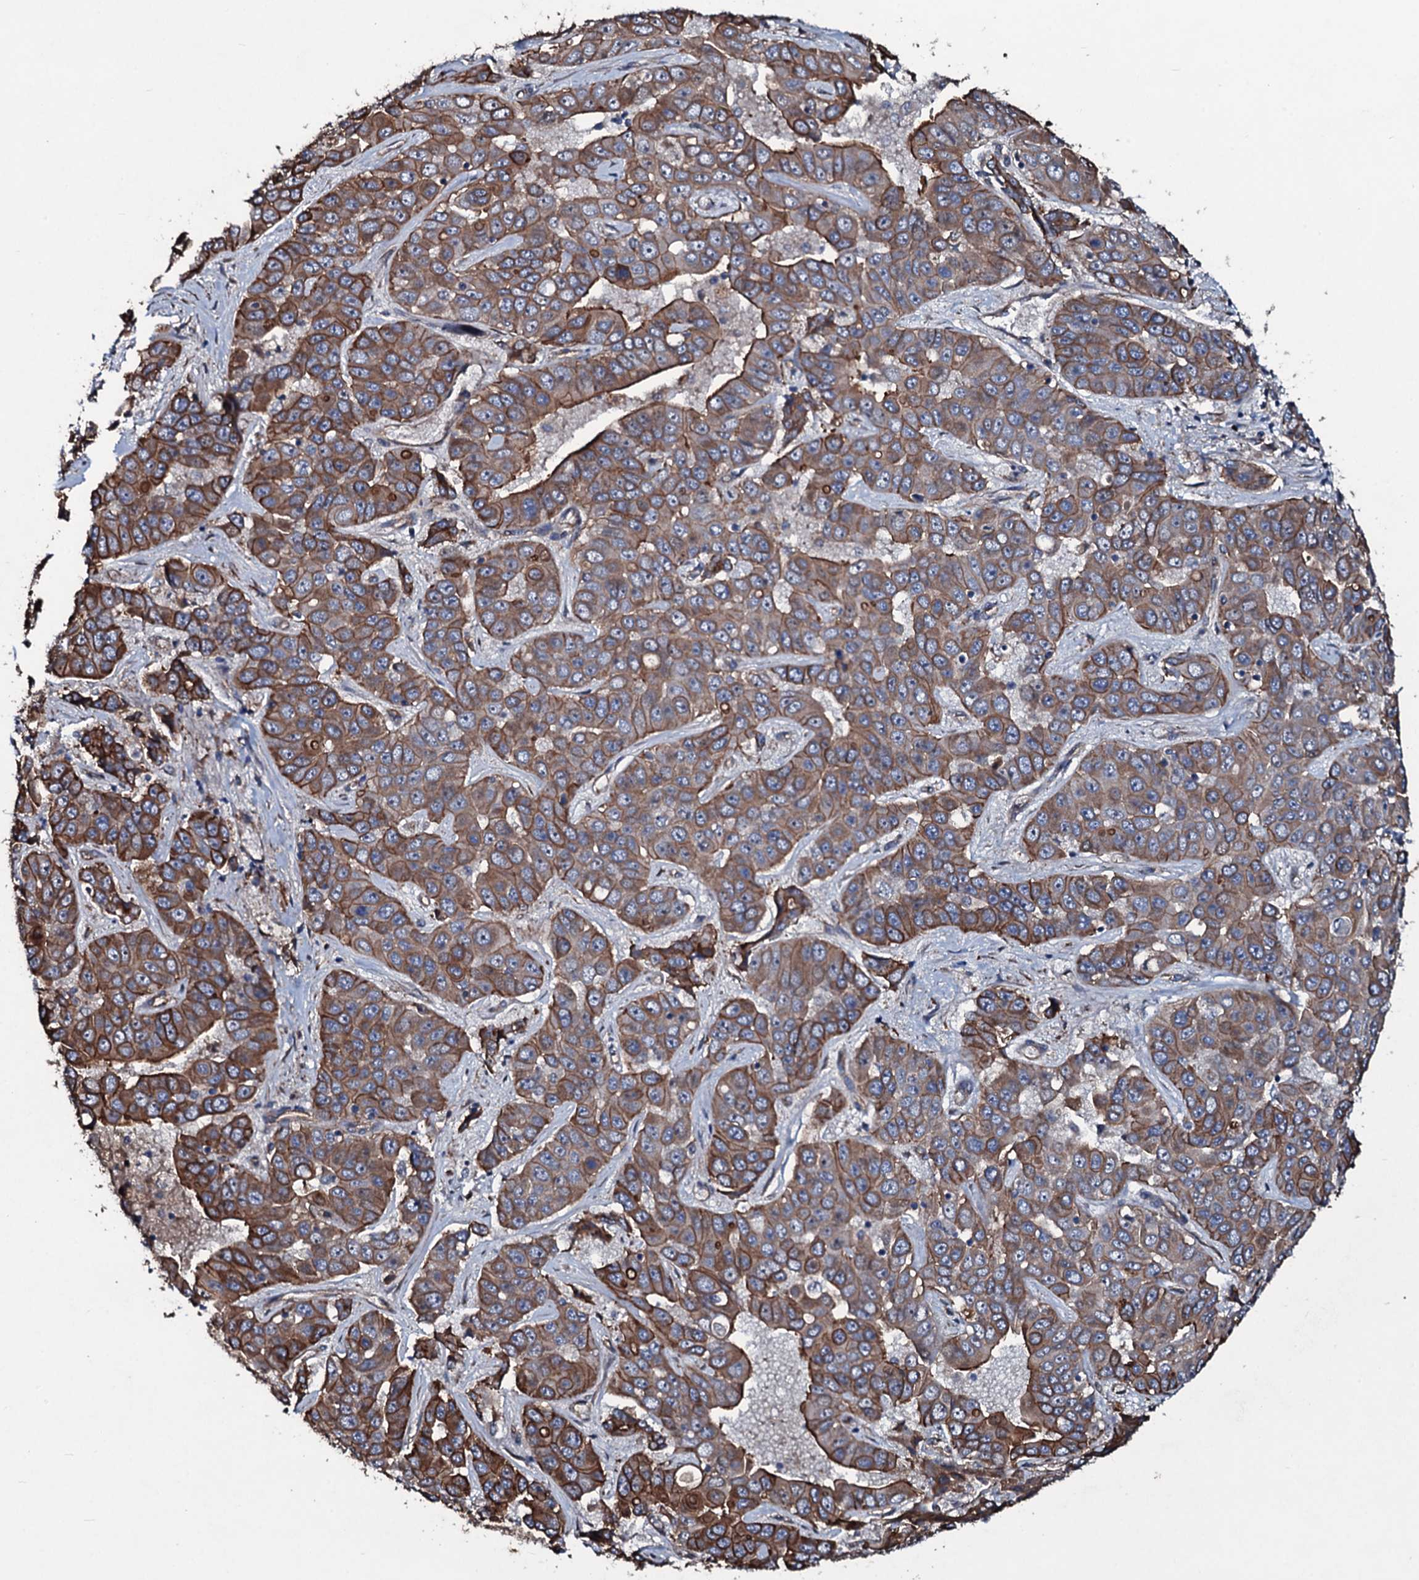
{"staining": {"intensity": "moderate", "quantity": ">75%", "location": "cytoplasmic/membranous"}, "tissue": "liver cancer", "cell_type": "Tumor cells", "image_type": "cancer", "snomed": [{"axis": "morphology", "description": "Cholangiocarcinoma"}, {"axis": "topography", "description": "Liver"}], "caption": "Tumor cells show moderate cytoplasmic/membranous staining in about >75% of cells in liver cholangiocarcinoma.", "gene": "DMAC2", "patient": {"sex": "female", "age": 52}}